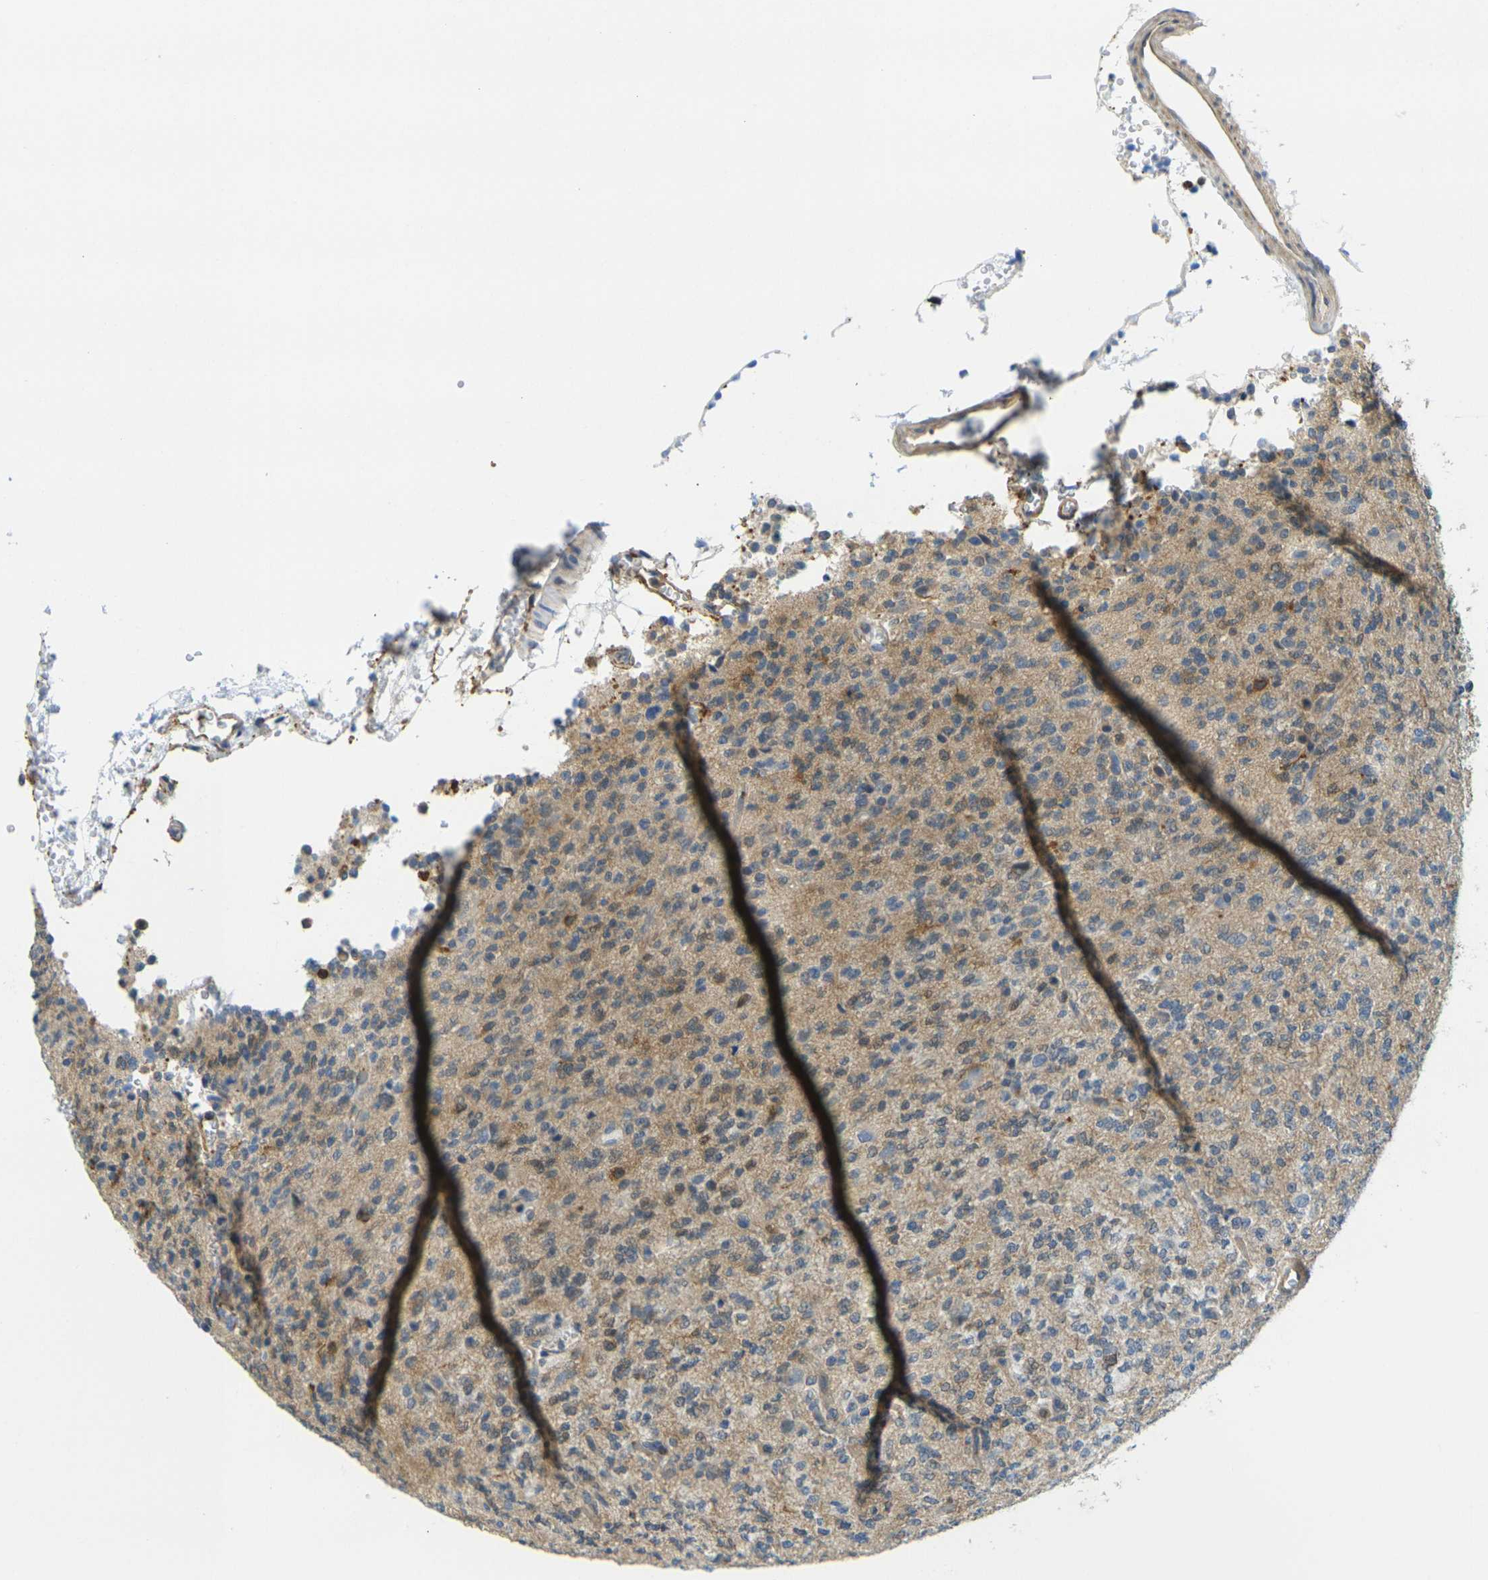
{"staining": {"intensity": "weak", "quantity": "<25%", "location": "cytoplasmic/membranous"}, "tissue": "glioma", "cell_type": "Tumor cells", "image_type": "cancer", "snomed": [{"axis": "morphology", "description": "Glioma, malignant, Low grade"}, {"axis": "topography", "description": "Brain"}], "caption": "There is no significant expression in tumor cells of malignant glioma (low-grade).", "gene": "LASP1", "patient": {"sex": "male", "age": 38}}